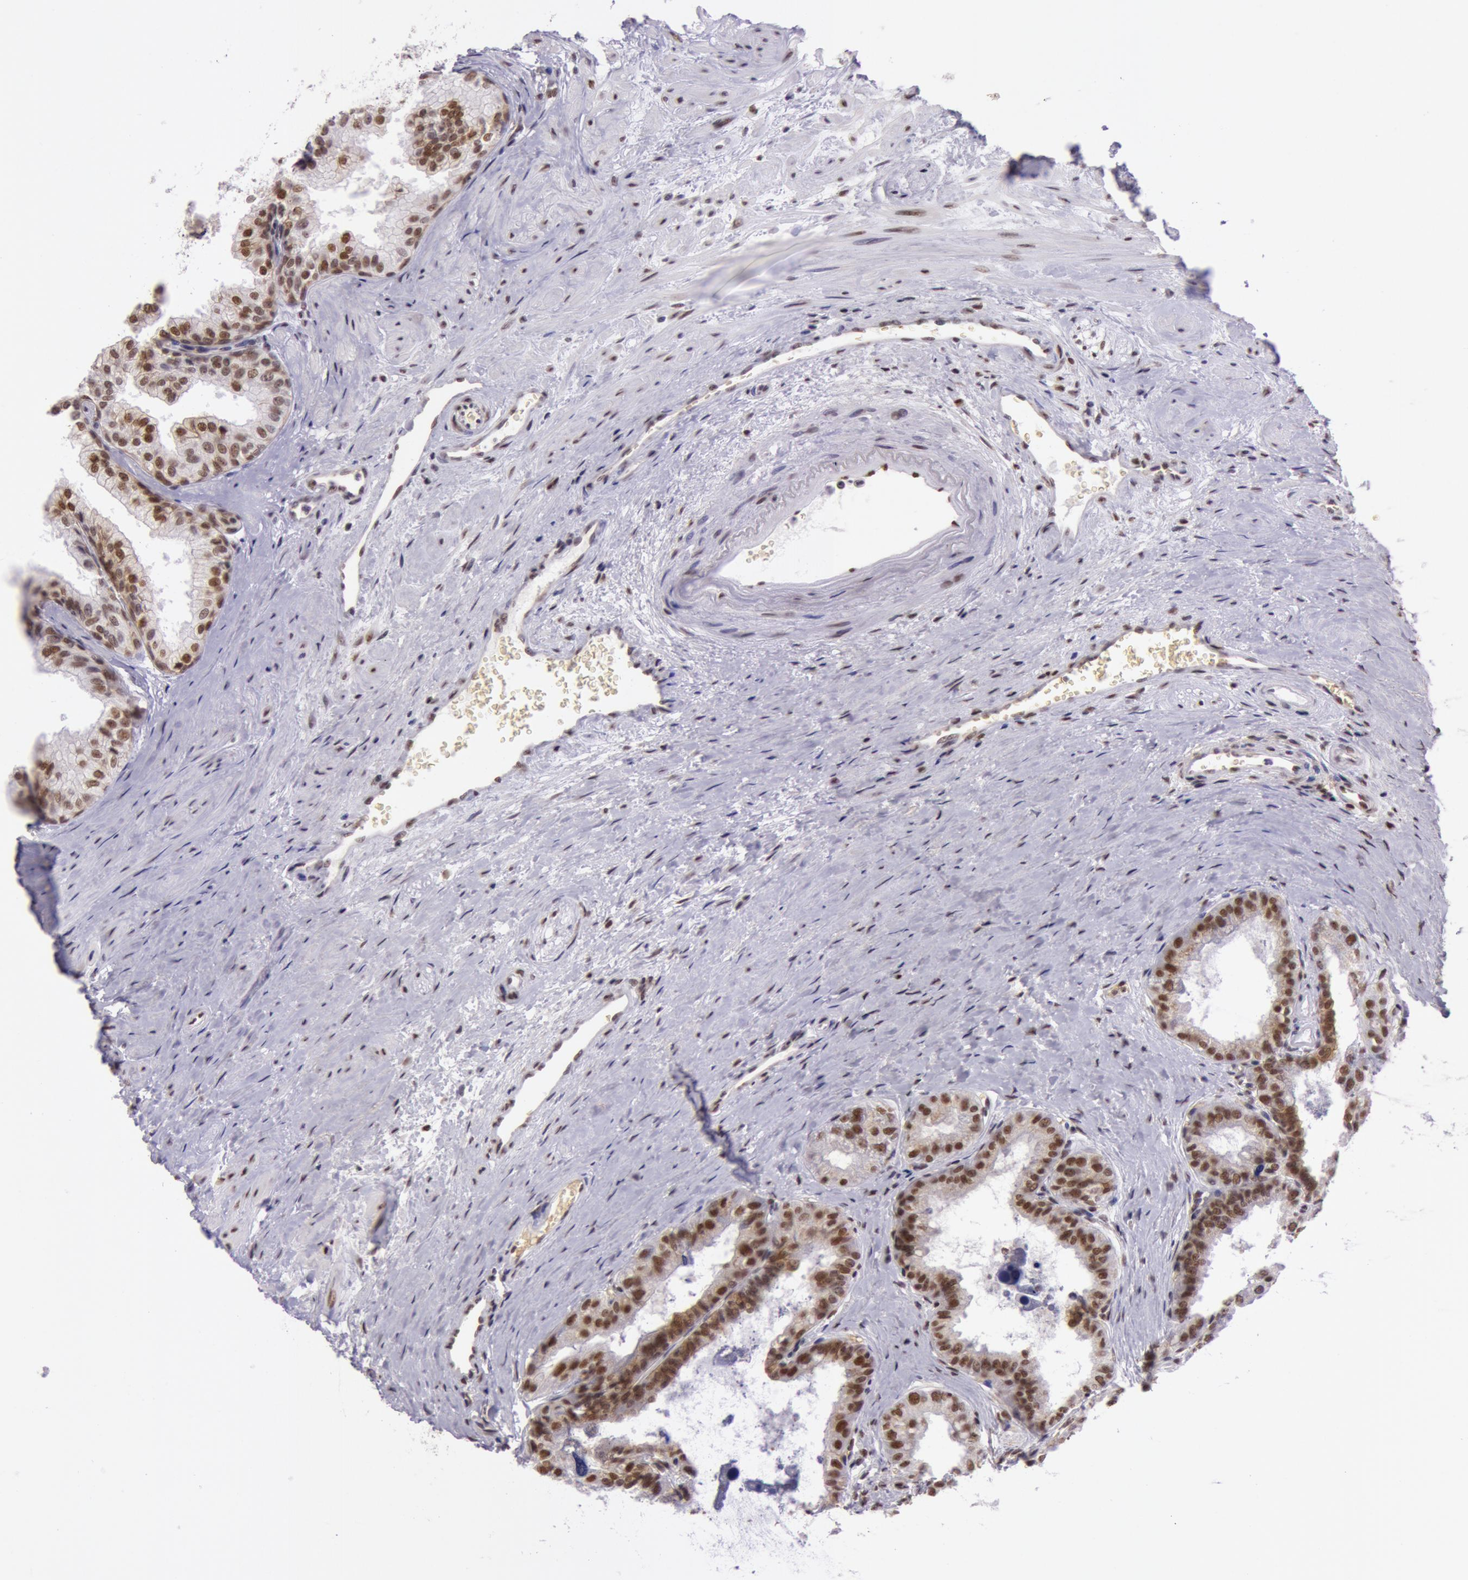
{"staining": {"intensity": "moderate", "quantity": ">75%", "location": "cytoplasmic/membranous,nuclear"}, "tissue": "prostate", "cell_type": "Glandular cells", "image_type": "normal", "snomed": [{"axis": "morphology", "description": "Normal tissue, NOS"}, {"axis": "topography", "description": "Prostate"}], "caption": "Moderate cytoplasmic/membranous,nuclear staining for a protein is identified in about >75% of glandular cells of normal prostate using immunohistochemistry (IHC).", "gene": "NBN", "patient": {"sex": "male", "age": 60}}